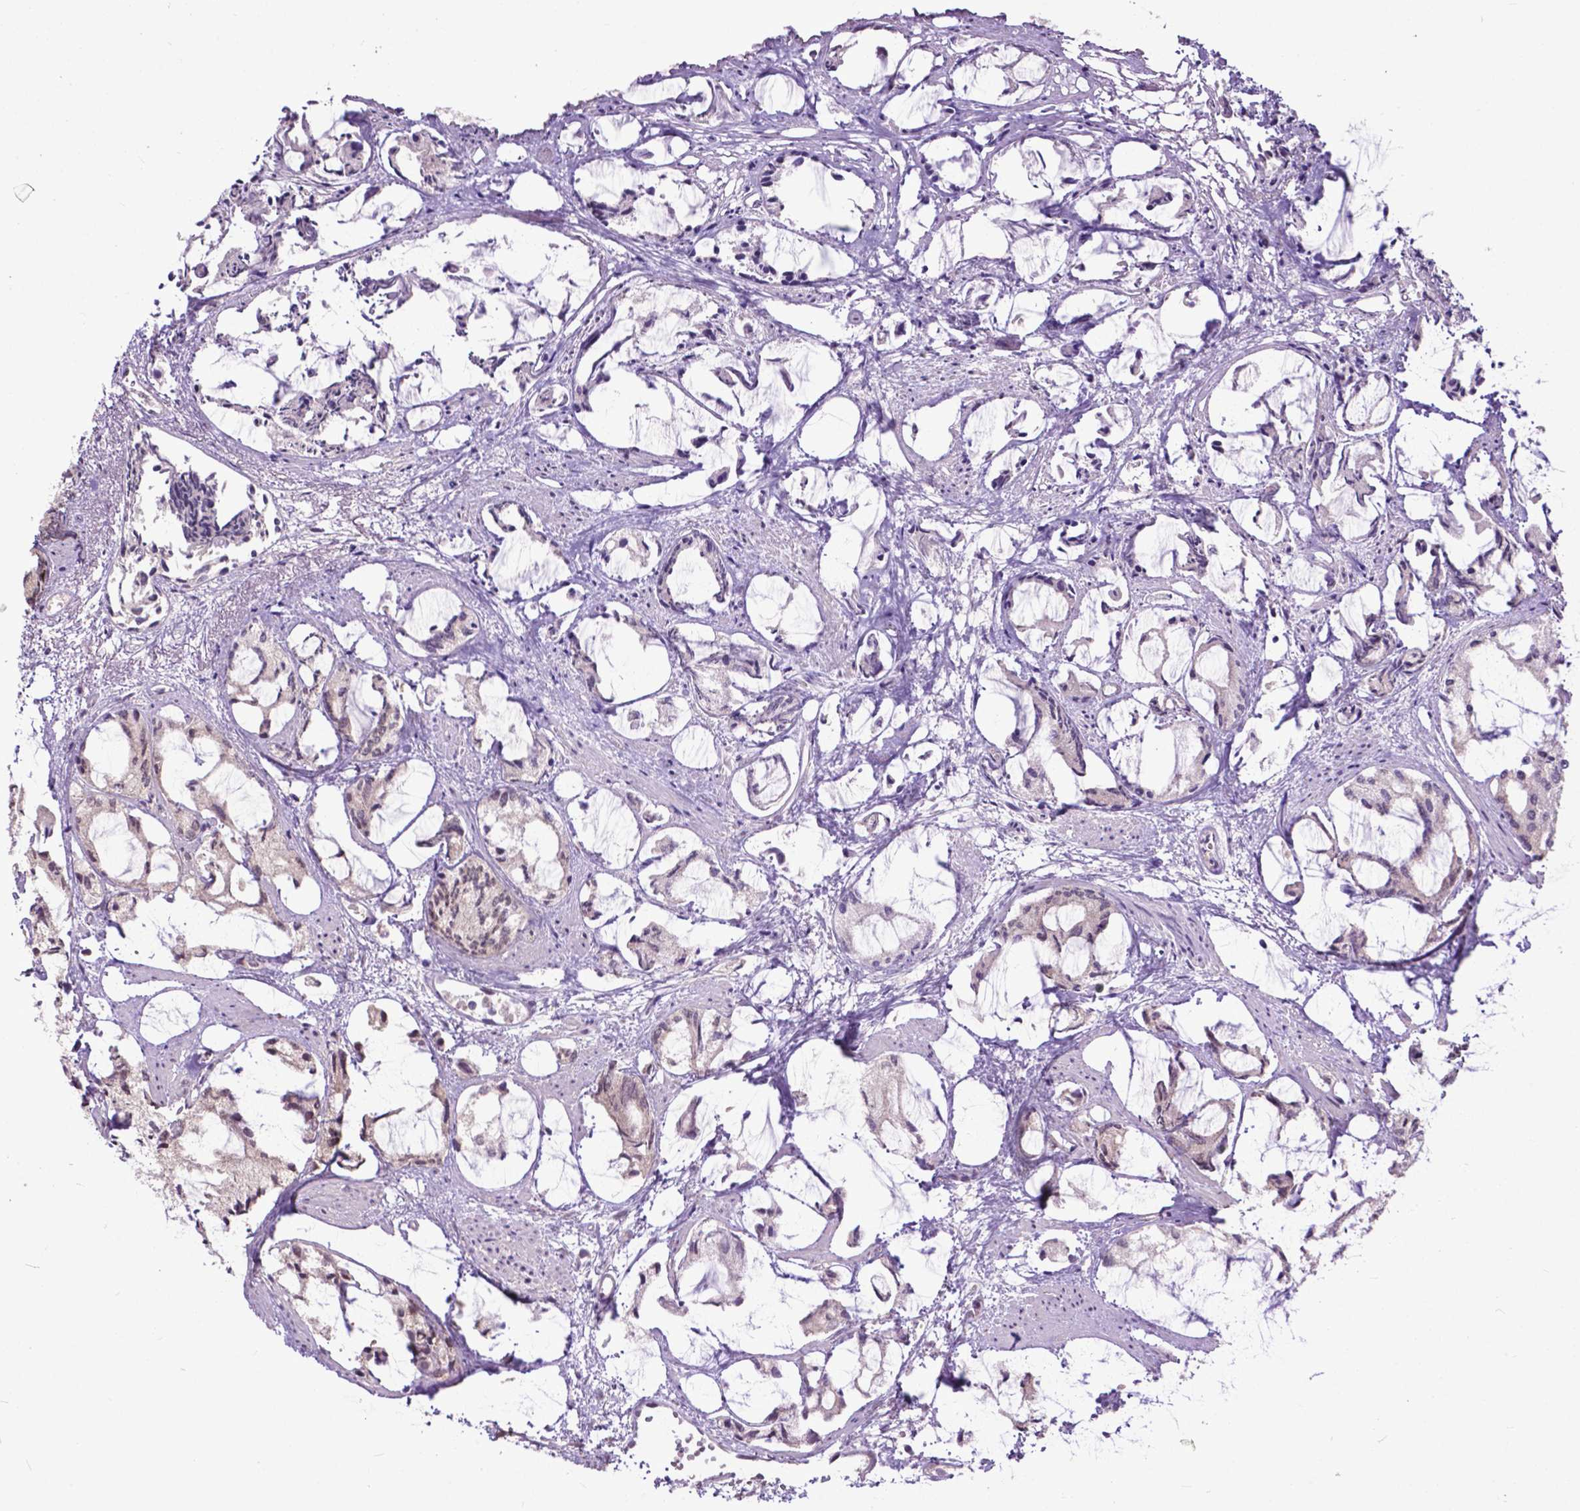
{"staining": {"intensity": "weak", "quantity": "<25%", "location": "nuclear"}, "tissue": "prostate cancer", "cell_type": "Tumor cells", "image_type": "cancer", "snomed": [{"axis": "morphology", "description": "Adenocarcinoma, High grade"}, {"axis": "topography", "description": "Prostate"}], "caption": "Tumor cells are negative for protein expression in human high-grade adenocarcinoma (prostate).", "gene": "FAF1", "patient": {"sex": "male", "age": 85}}